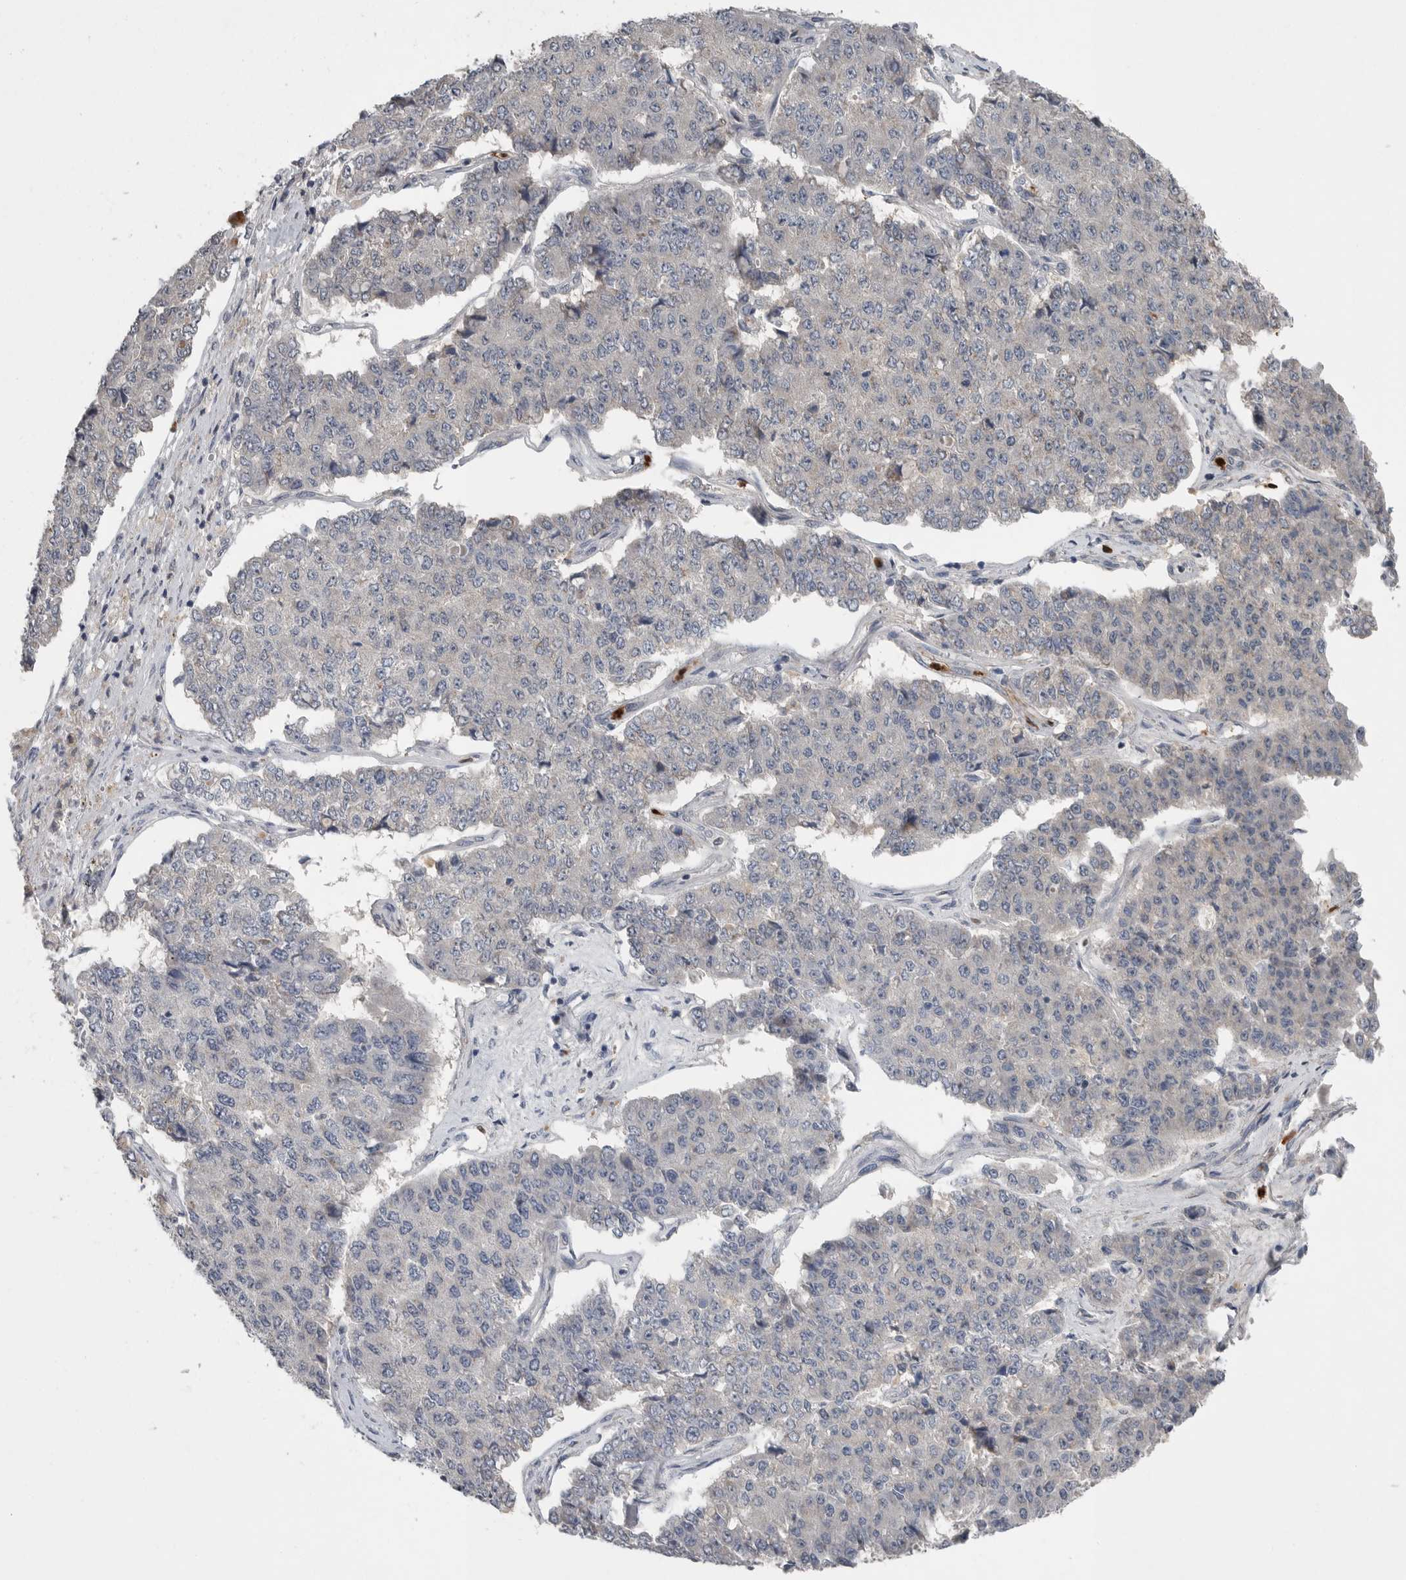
{"staining": {"intensity": "negative", "quantity": "none", "location": "none"}, "tissue": "pancreatic cancer", "cell_type": "Tumor cells", "image_type": "cancer", "snomed": [{"axis": "morphology", "description": "Adenocarcinoma, NOS"}, {"axis": "topography", "description": "Pancreas"}], "caption": "Tumor cells are negative for protein expression in human pancreatic cancer (adenocarcinoma).", "gene": "SCP2", "patient": {"sex": "male", "age": 50}}